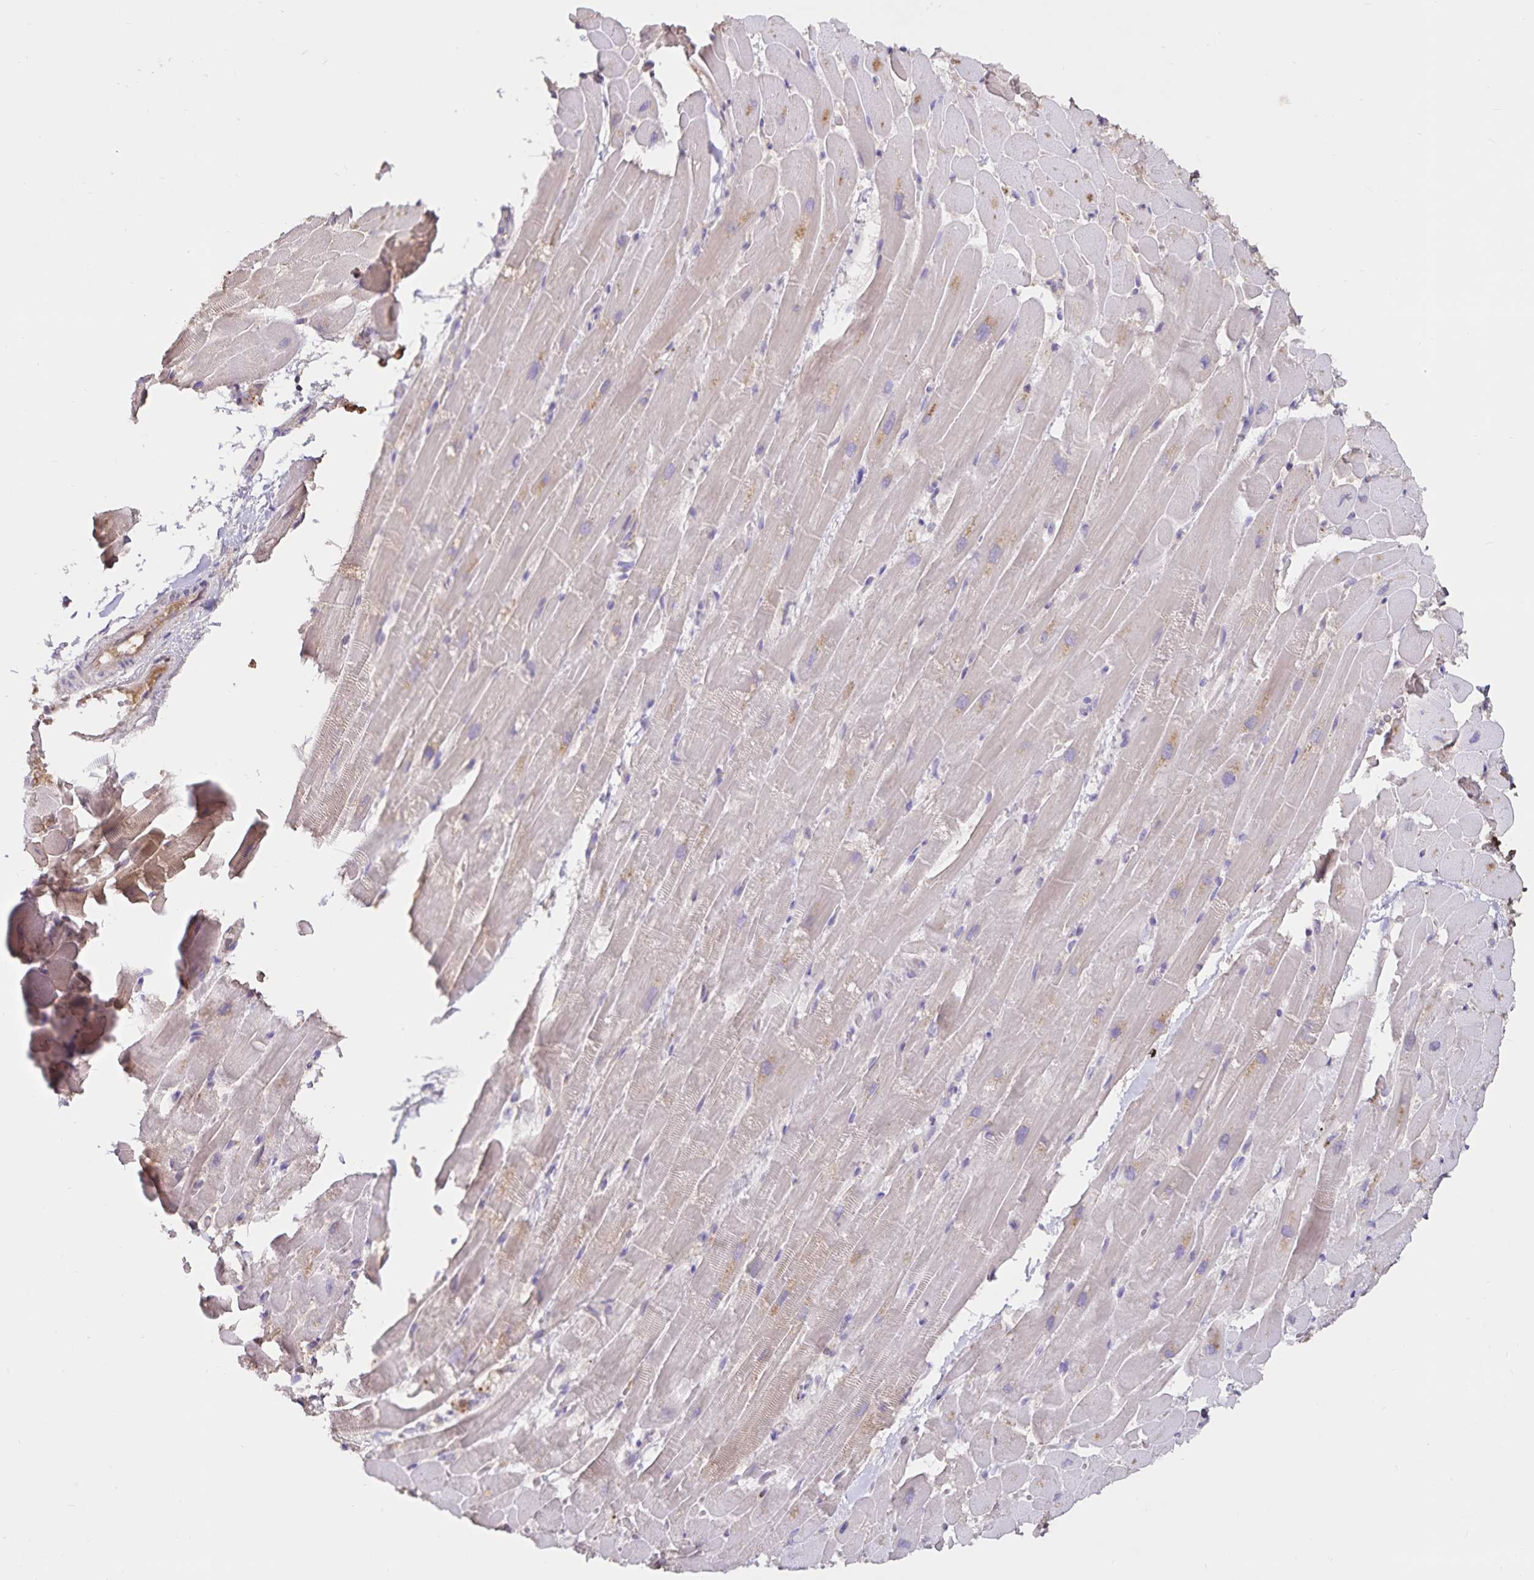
{"staining": {"intensity": "weak", "quantity": "25%-75%", "location": "cytoplasmic/membranous"}, "tissue": "heart muscle", "cell_type": "Cardiomyocytes", "image_type": "normal", "snomed": [{"axis": "morphology", "description": "Normal tissue, NOS"}, {"axis": "topography", "description": "Heart"}], "caption": "Immunohistochemistry image of benign heart muscle stained for a protein (brown), which reveals low levels of weak cytoplasmic/membranous expression in about 25%-75% of cardiomyocytes.", "gene": "FGG", "patient": {"sex": "male", "age": 37}}